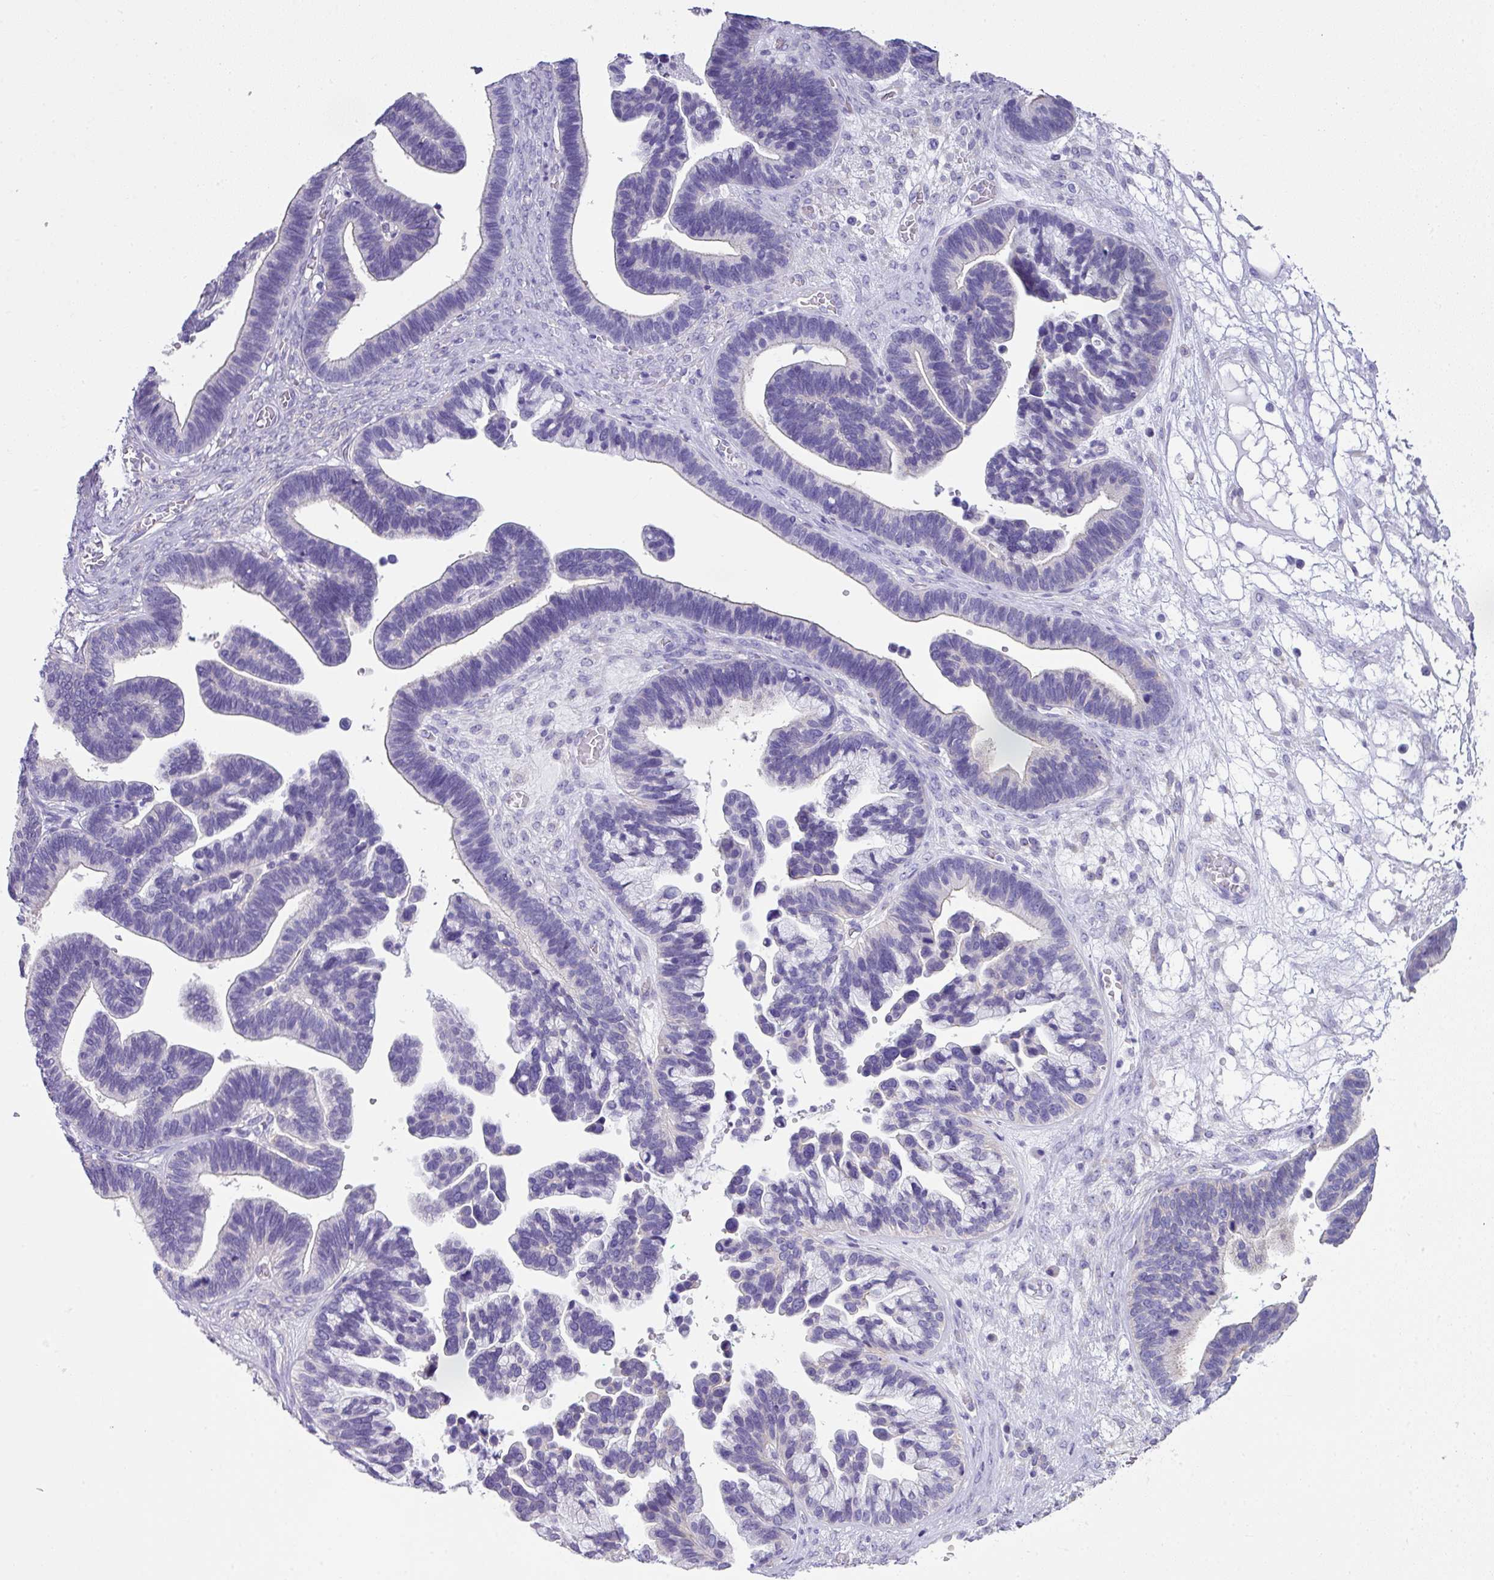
{"staining": {"intensity": "negative", "quantity": "none", "location": "none"}, "tissue": "ovarian cancer", "cell_type": "Tumor cells", "image_type": "cancer", "snomed": [{"axis": "morphology", "description": "Cystadenocarcinoma, serous, NOS"}, {"axis": "topography", "description": "Ovary"}], "caption": "IHC image of human serous cystadenocarcinoma (ovarian) stained for a protein (brown), which shows no expression in tumor cells.", "gene": "PALS2", "patient": {"sex": "female", "age": 56}}